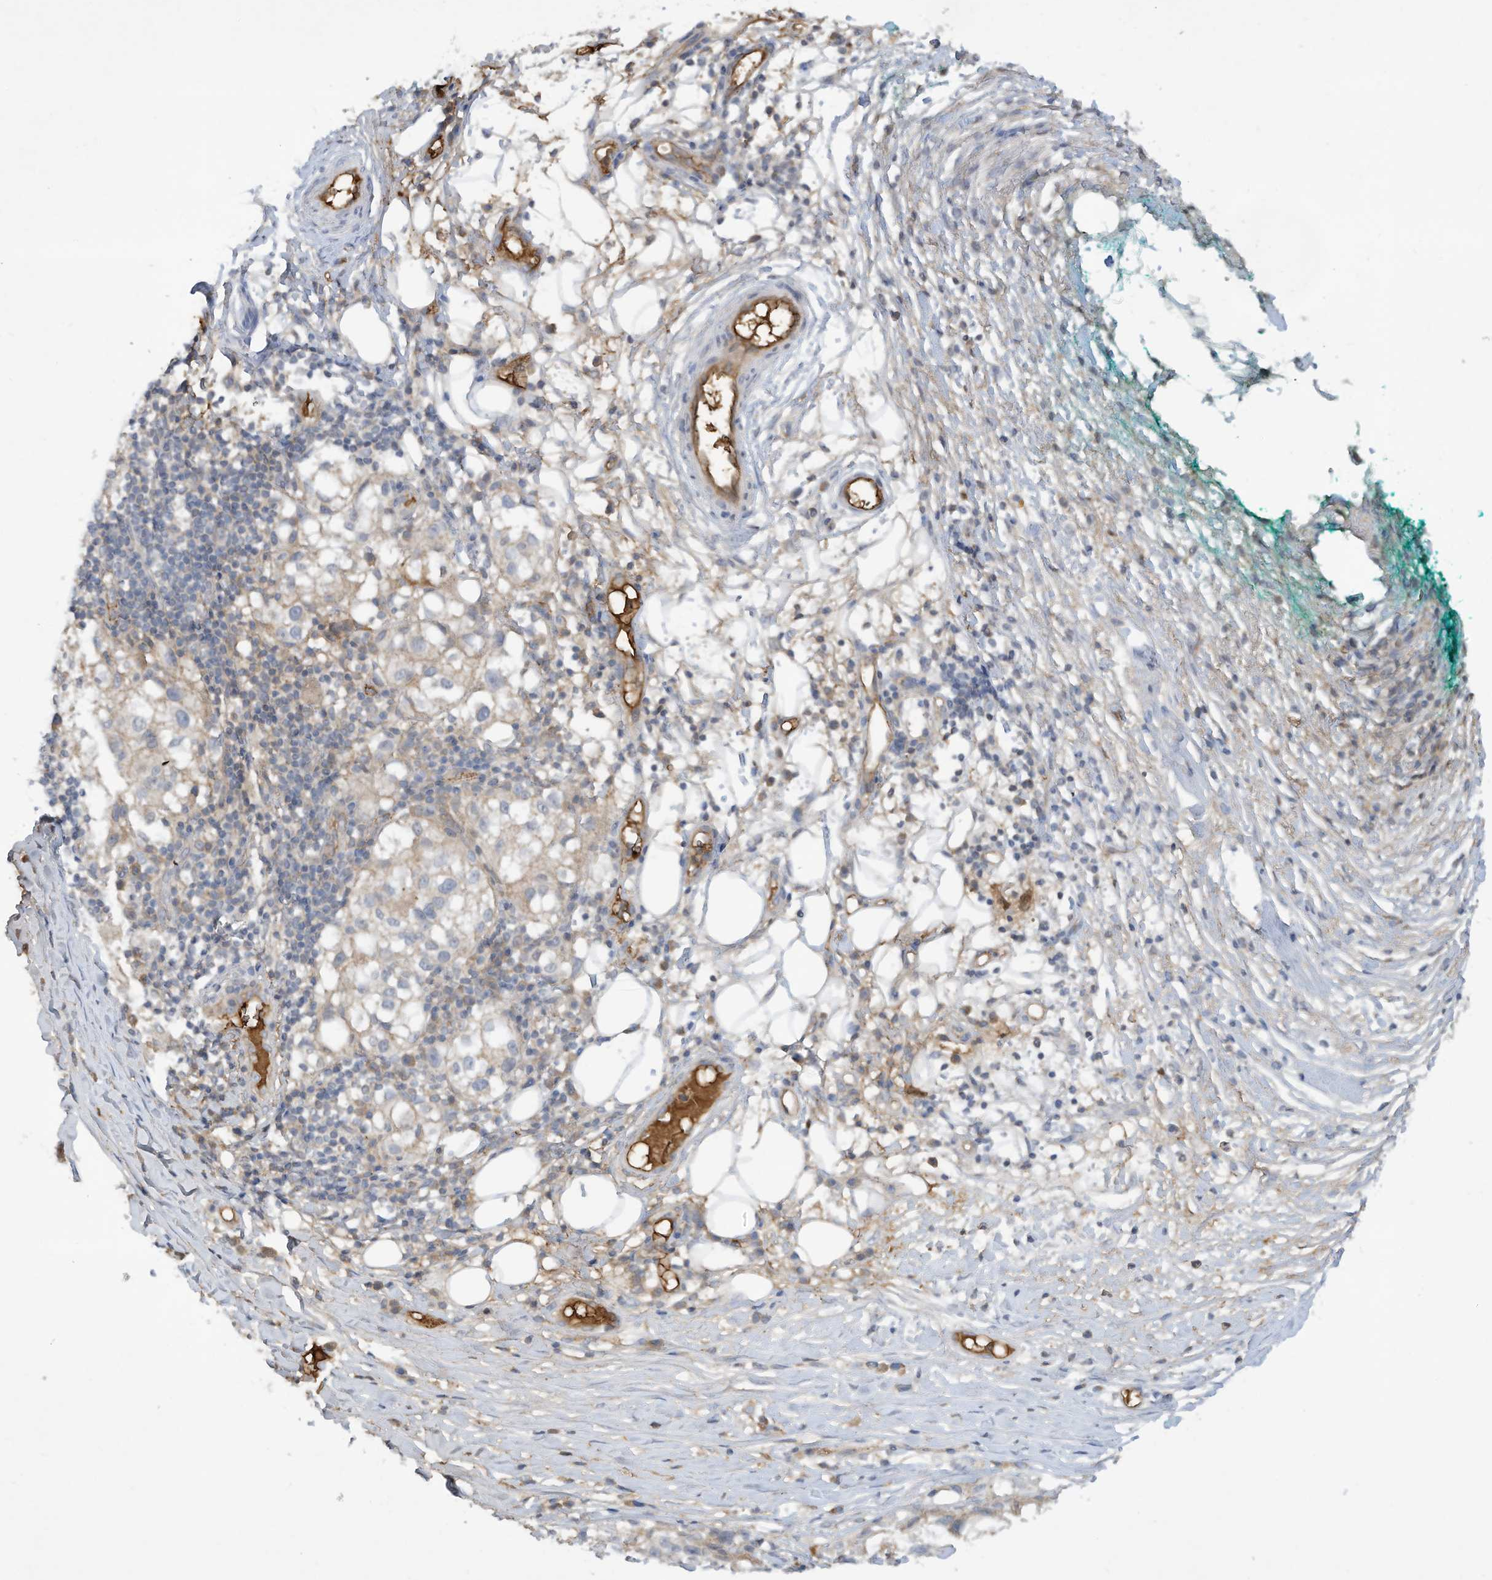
{"staining": {"intensity": "negative", "quantity": "none", "location": "none"}, "tissue": "melanoma", "cell_type": "Tumor cells", "image_type": "cancer", "snomed": [{"axis": "morphology", "description": "Necrosis, NOS"}, {"axis": "morphology", "description": "Malignant melanoma, NOS"}, {"axis": "topography", "description": "Skin"}], "caption": "Malignant melanoma was stained to show a protein in brown. There is no significant positivity in tumor cells. (DAB IHC visualized using brightfield microscopy, high magnification).", "gene": "HAS3", "patient": {"sex": "female", "age": 87}}